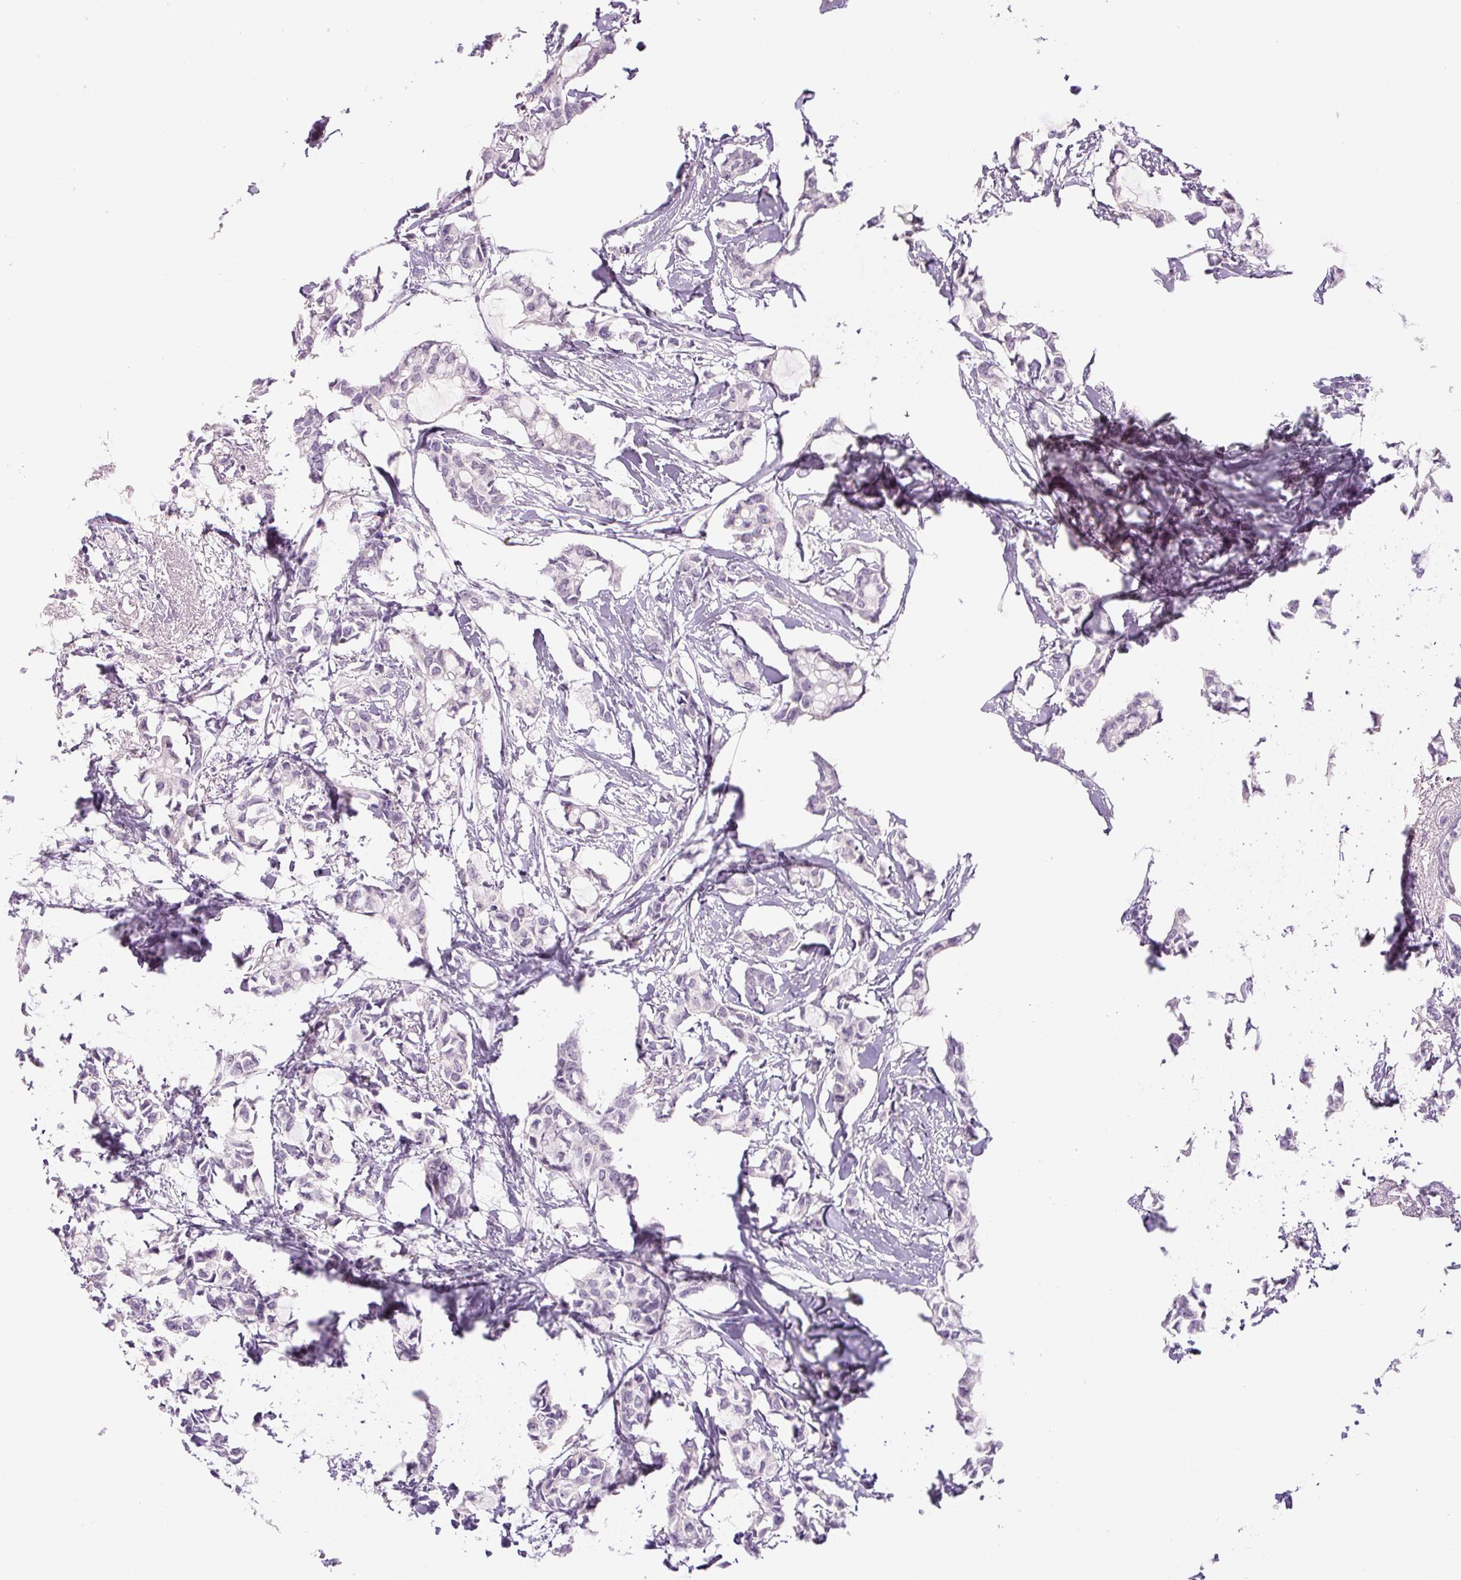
{"staining": {"intensity": "negative", "quantity": "none", "location": "none"}, "tissue": "breast cancer", "cell_type": "Tumor cells", "image_type": "cancer", "snomed": [{"axis": "morphology", "description": "Duct carcinoma"}, {"axis": "topography", "description": "Breast"}], "caption": "Immunohistochemistry of breast cancer (intraductal carcinoma) reveals no expression in tumor cells. (DAB (3,3'-diaminobenzidine) immunohistochemistry (IHC) visualized using brightfield microscopy, high magnification).", "gene": "SIX1", "patient": {"sex": "female", "age": 73}}